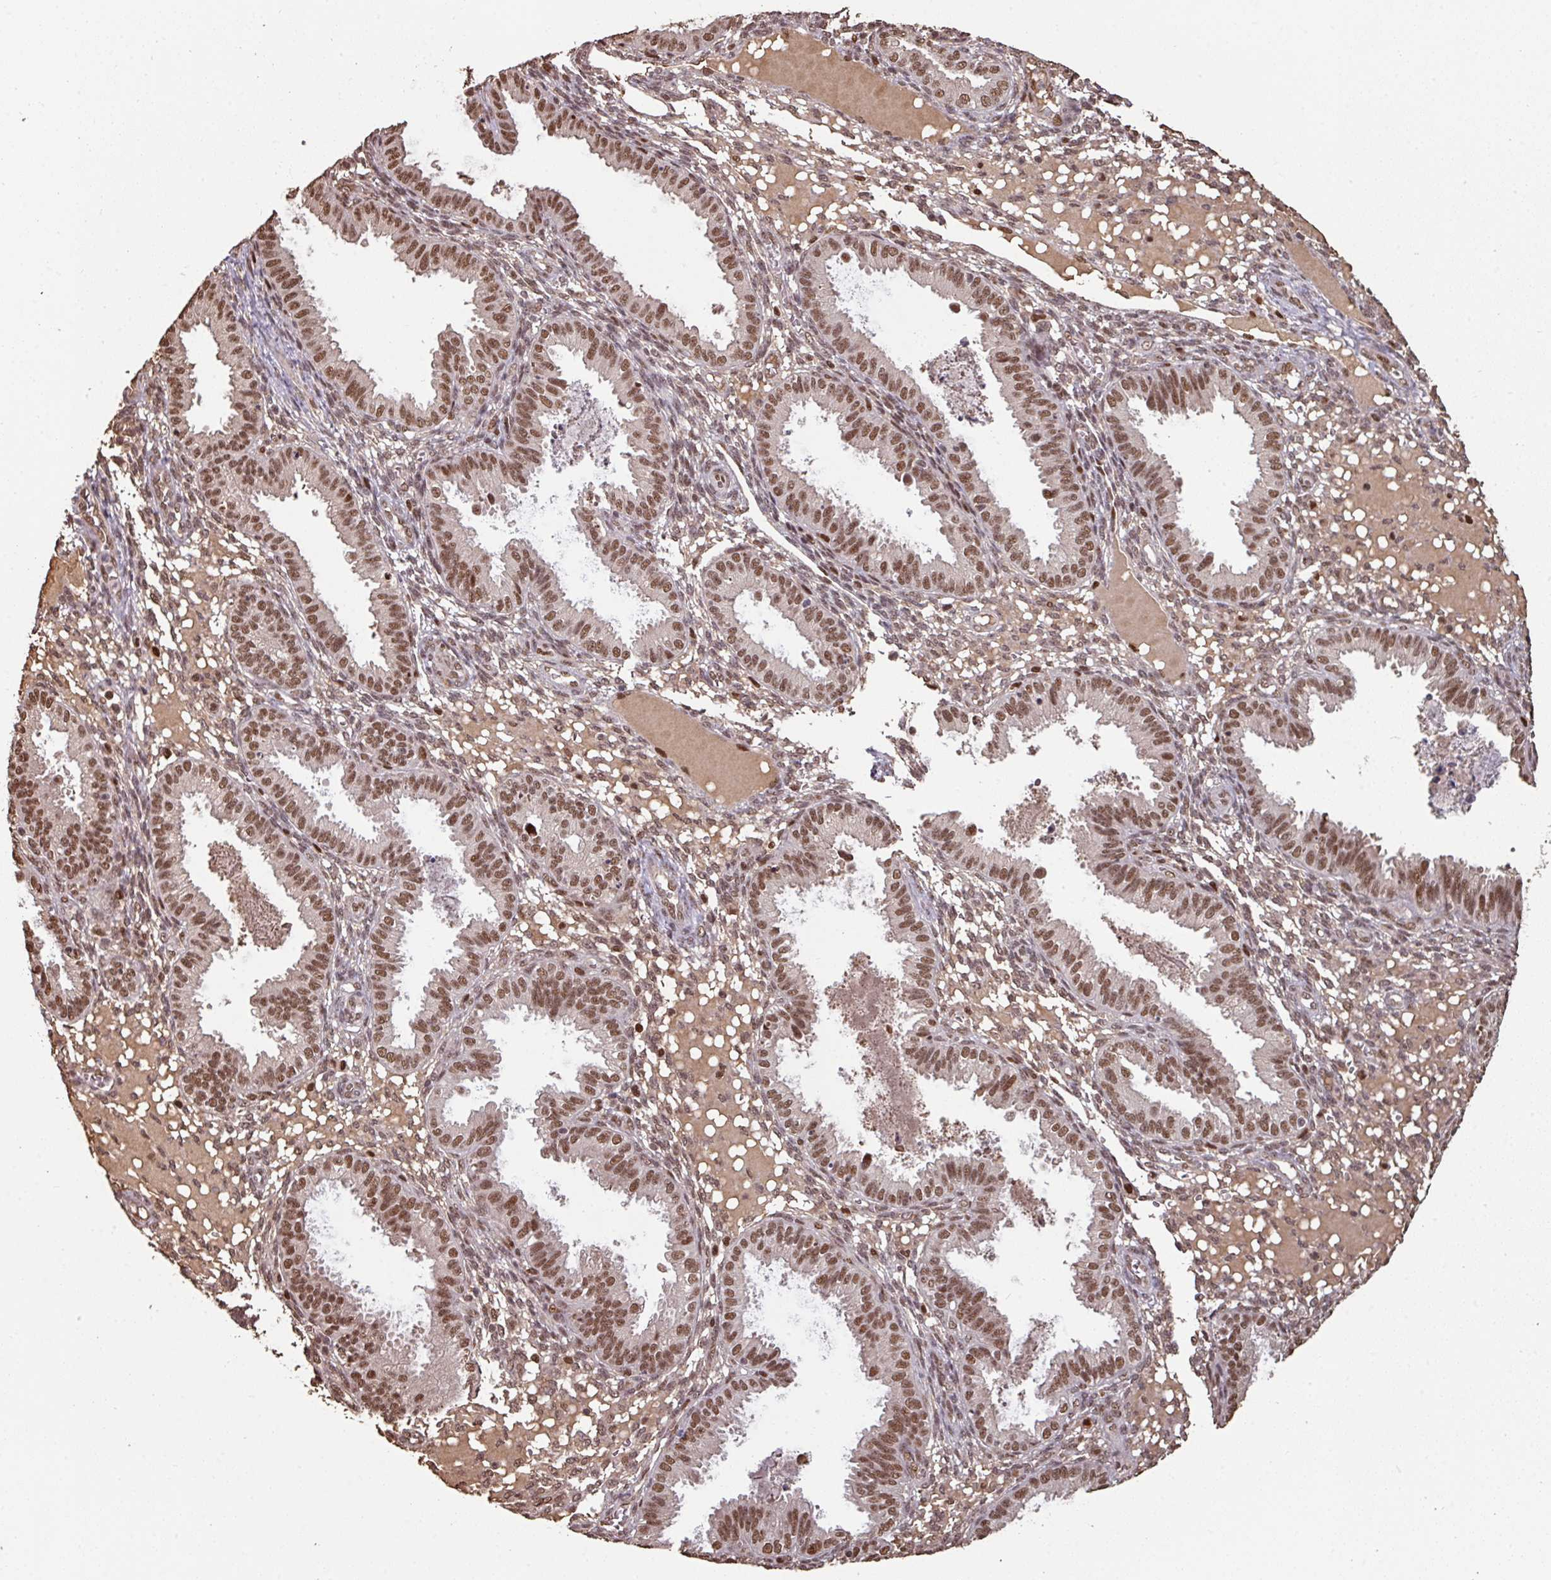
{"staining": {"intensity": "moderate", "quantity": "25%-75%", "location": "nuclear"}, "tissue": "endometrium", "cell_type": "Cells in endometrial stroma", "image_type": "normal", "snomed": [{"axis": "morphology", "description": "Normal tissue, NOS"}, {"axis": "topography", "description": "Endometrium"}], "caption": "A brown stain labels moderate nuclear expression of a protein in cells in endometrial stroma of benign endometrium. The protein of interest is stained brown, and the nuclei are stained in blue (DAB (3,3'-diaminobenzidine) IHC with brightfield microscopy, high magnification).", "gene": "POLD1", "patient": {"sex": "female", "age": 33}}